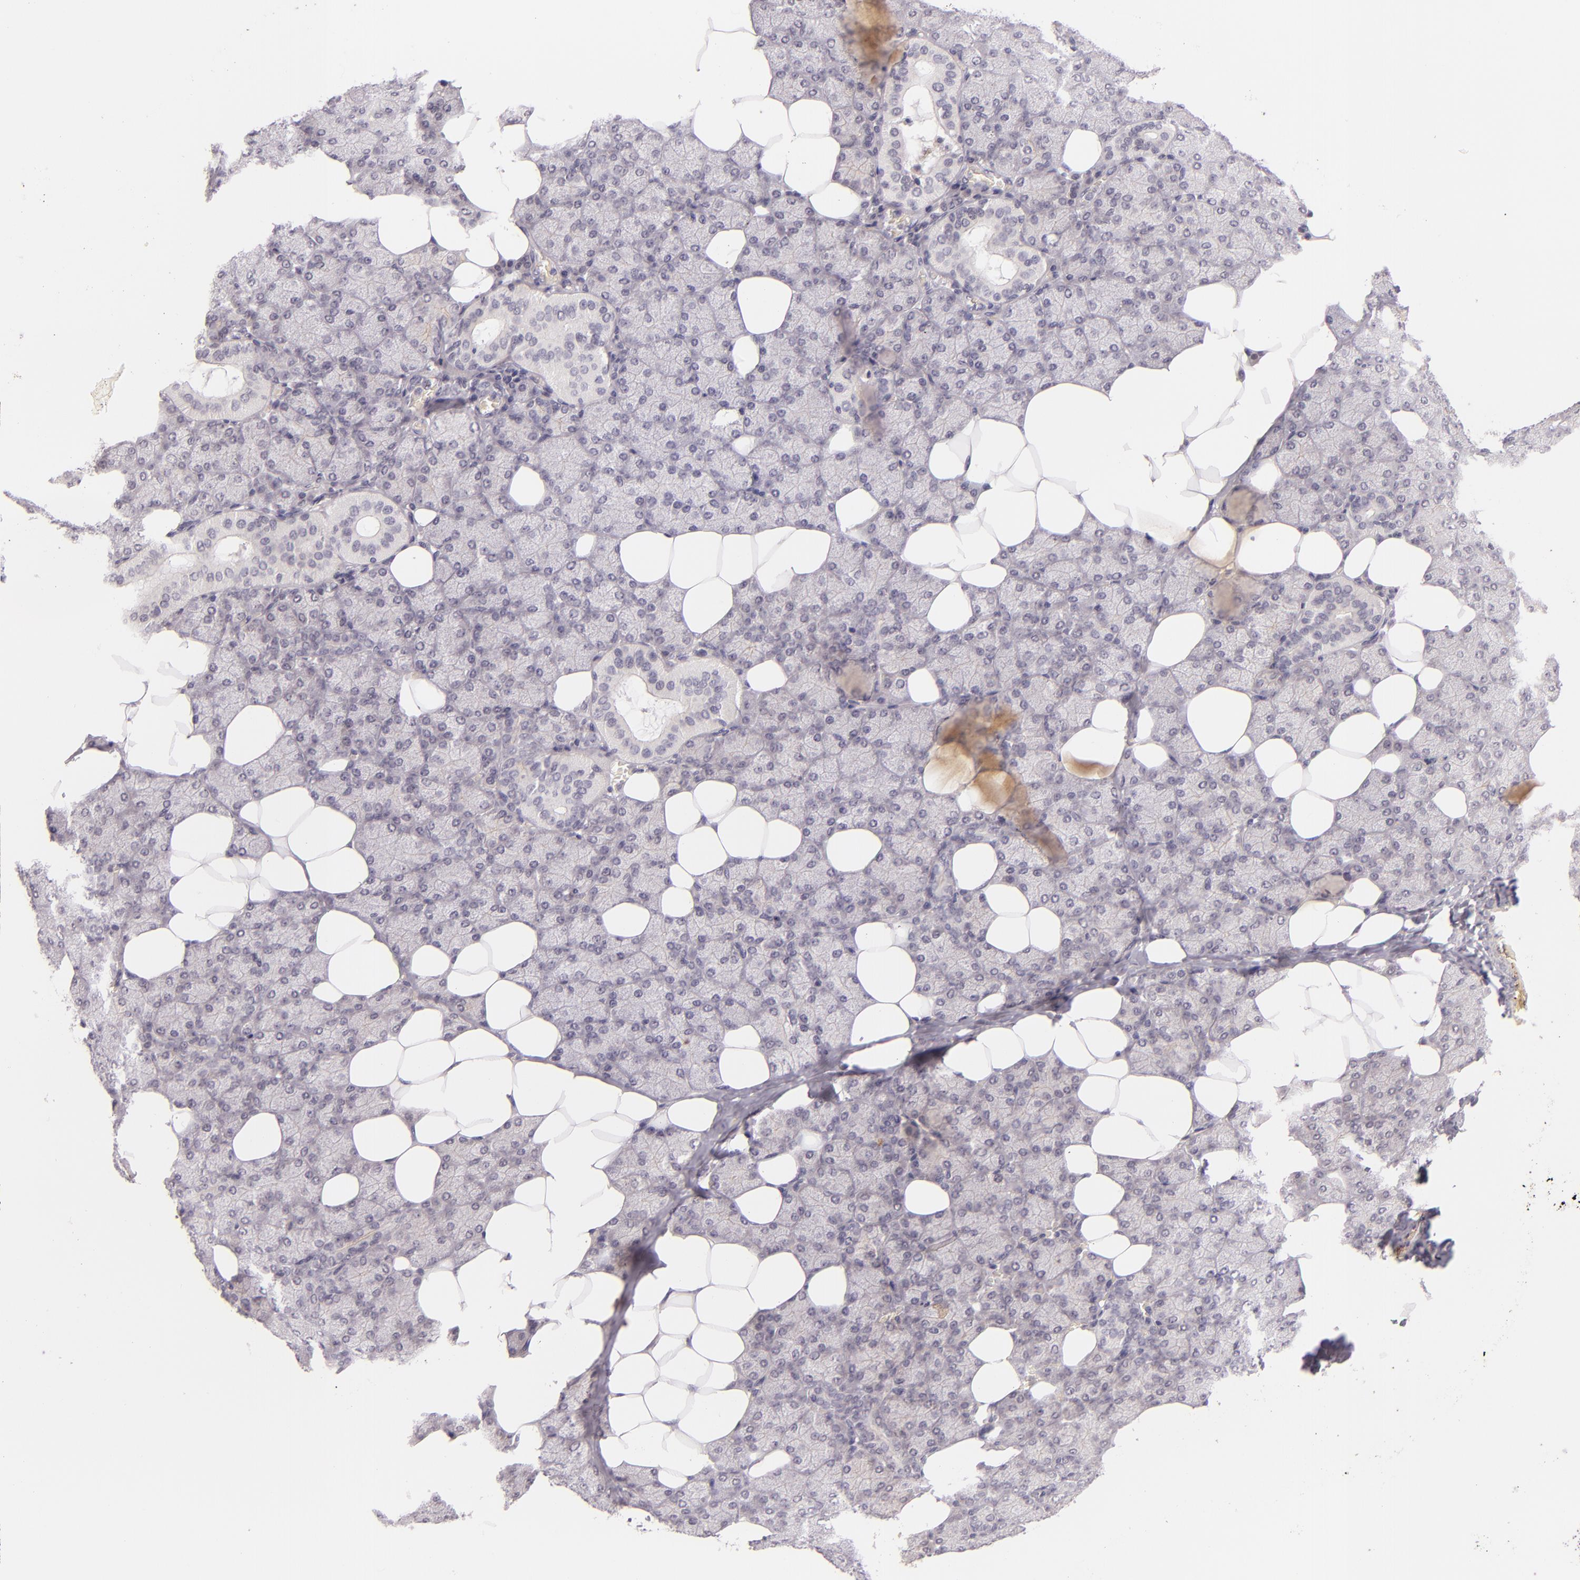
{"staining": {"intensity": "weak", "quantity": "25%-75%", "location": "cytoplasmic/membranous"}, "tissue": "salivary gland", "cell_type": "Glandular cells", "image_type": "normal", "snomed": [{"axis": "morphology", "description": "Normal tissue, NOS"}, {"axis": "topography", "description": "Lymph node"}, {"axis": "topography", "description": "Salivary gland"}], "caption": "Protein expression by immunohistochemistry (IHC) exhibits weak cytoplasmic/membranous staining in about 25%-75% of glandular cells in normal salivary gland. (DAB IHC, brown staining for protein, blue staining for nuclei).", "gene": "CASP8", "patient": {"sex": "male", "age": 8}}